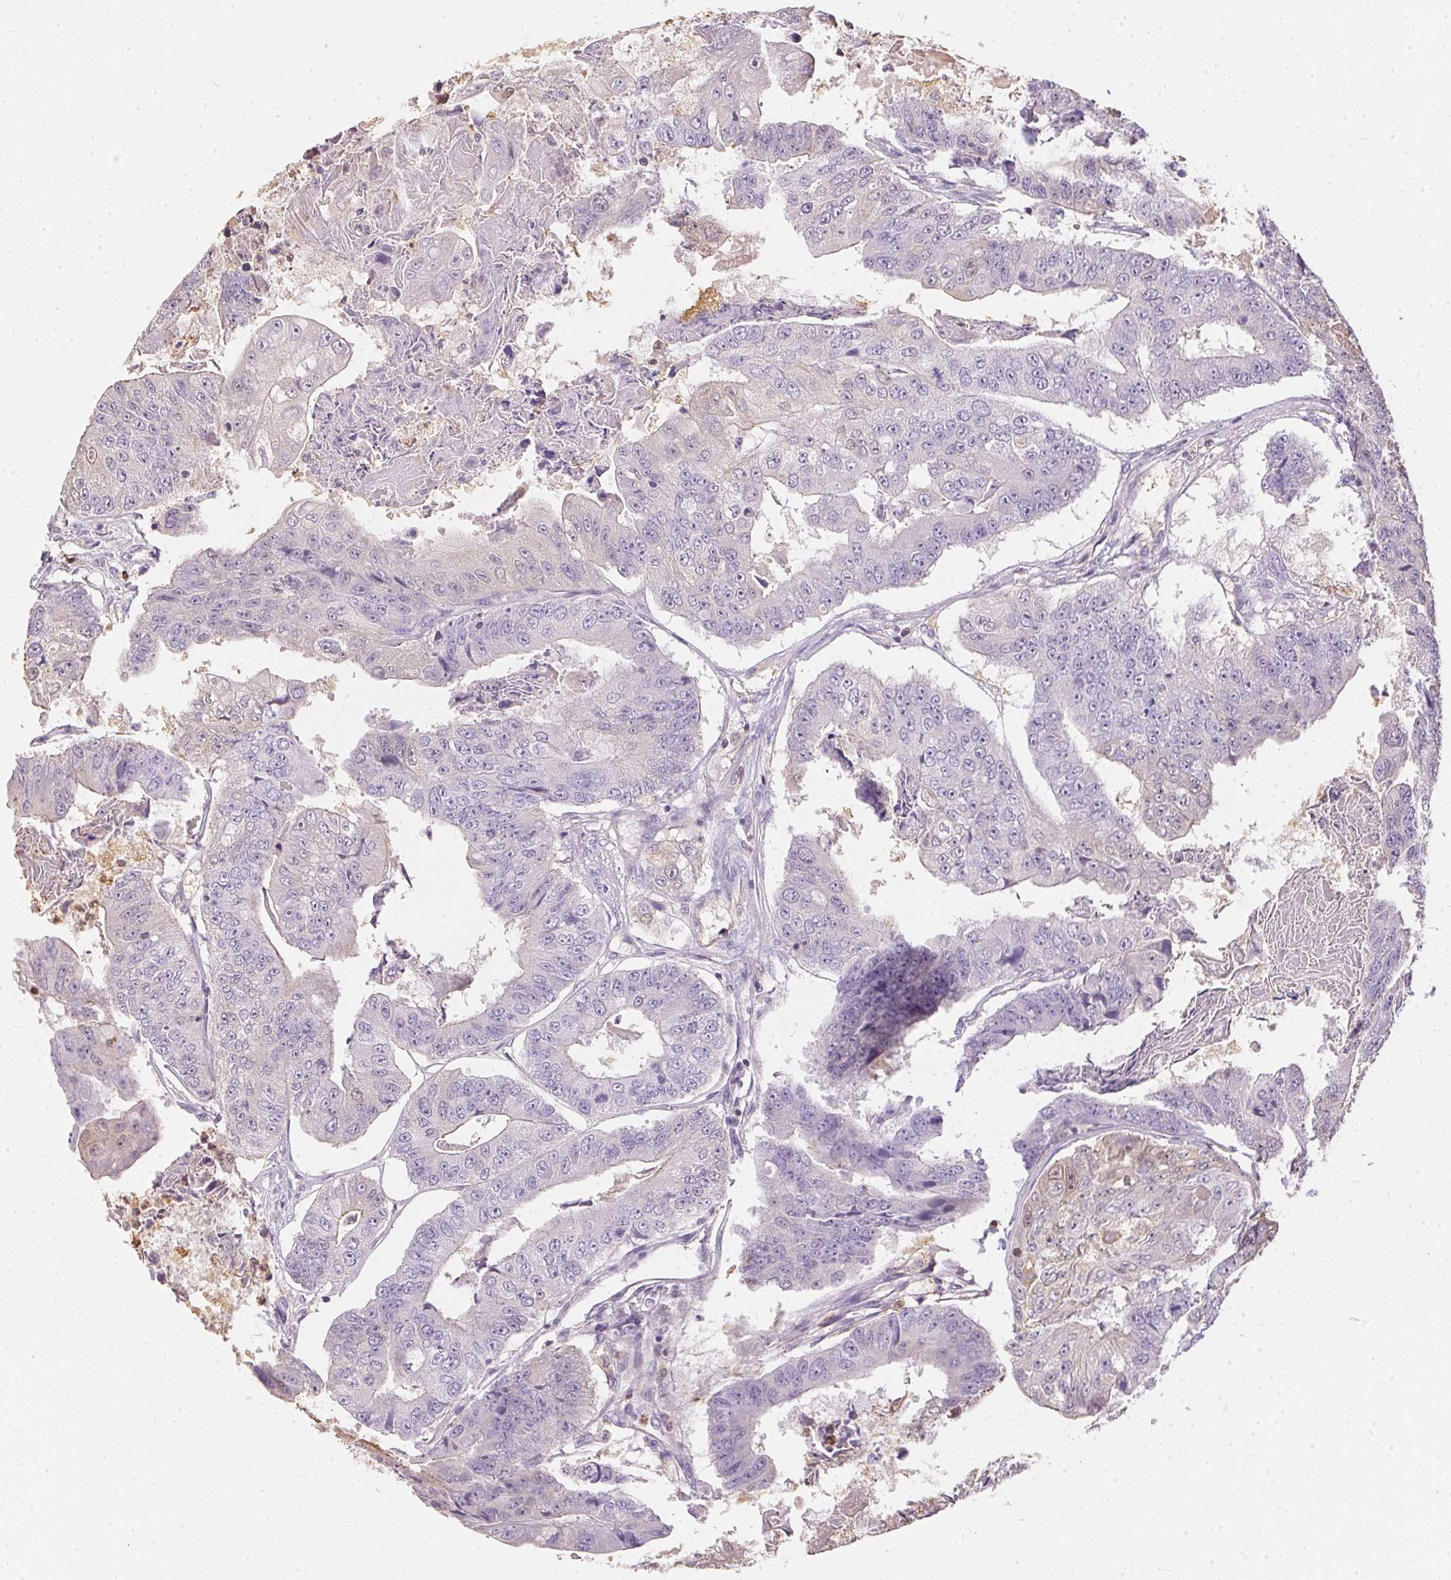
{"staining": {"intensity": "negative", "quantity": "none", "location": "none"}, "tissue": "colorectal cancer", "cell_type": "Tumor cells", "image_type": "cancer", "snomed": [{"axis": "morphology", "description": "Adenocarcinoma, NOS"}, {"axis": "topography", "description": "Colon"}], "caption": "A high-resolution micrograph shows IHC staining of colorectal cancer (adenocarcinoma), which demonstrates no significant positivity in tumor cells.", "gene": "S100A3", "patient": {"sex": "female", "age": 67}}